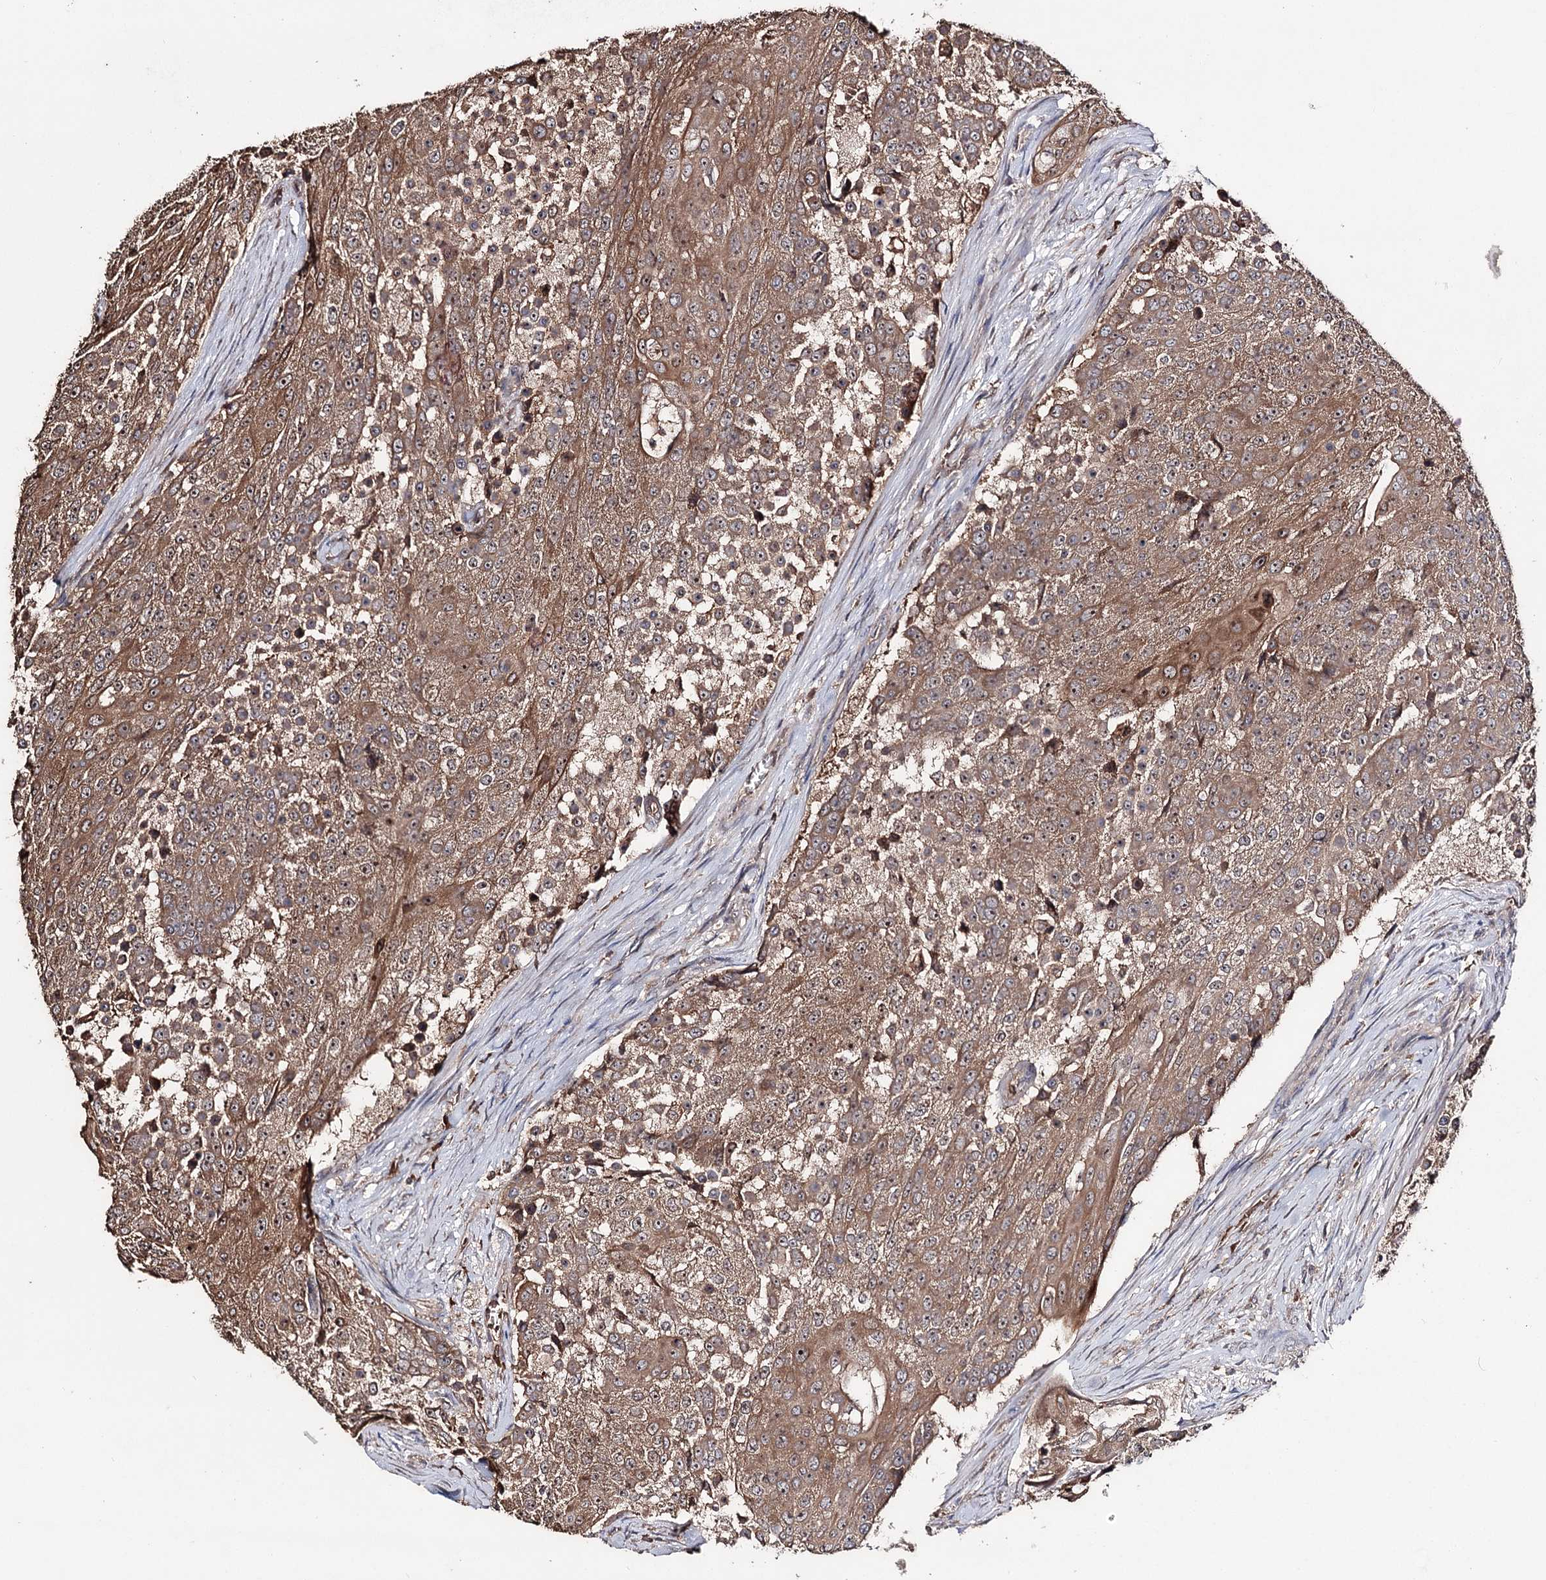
{"staining": {"intensity": "moderate", "quantity": ">75%", "location": "cytoplasmic/membranous,nuclear"}, "tissue": "urothelial cancer", "cell_type": "Tumor cells", "image_type": "cancer", "snomed": [{"axis": "morphology", "description": "Urothelial carcinoma, High grade"}, {"axis": "topography", "description": "Urinary bladder"}], "caption": "Moderate cytoplasmic/membranous and nuclear expression for a protein is present in about >75% of tumor cells of urothelial cancer using IHC.", "gene": "FAM53B", "patient": {"sex": "female", "age": 63}}